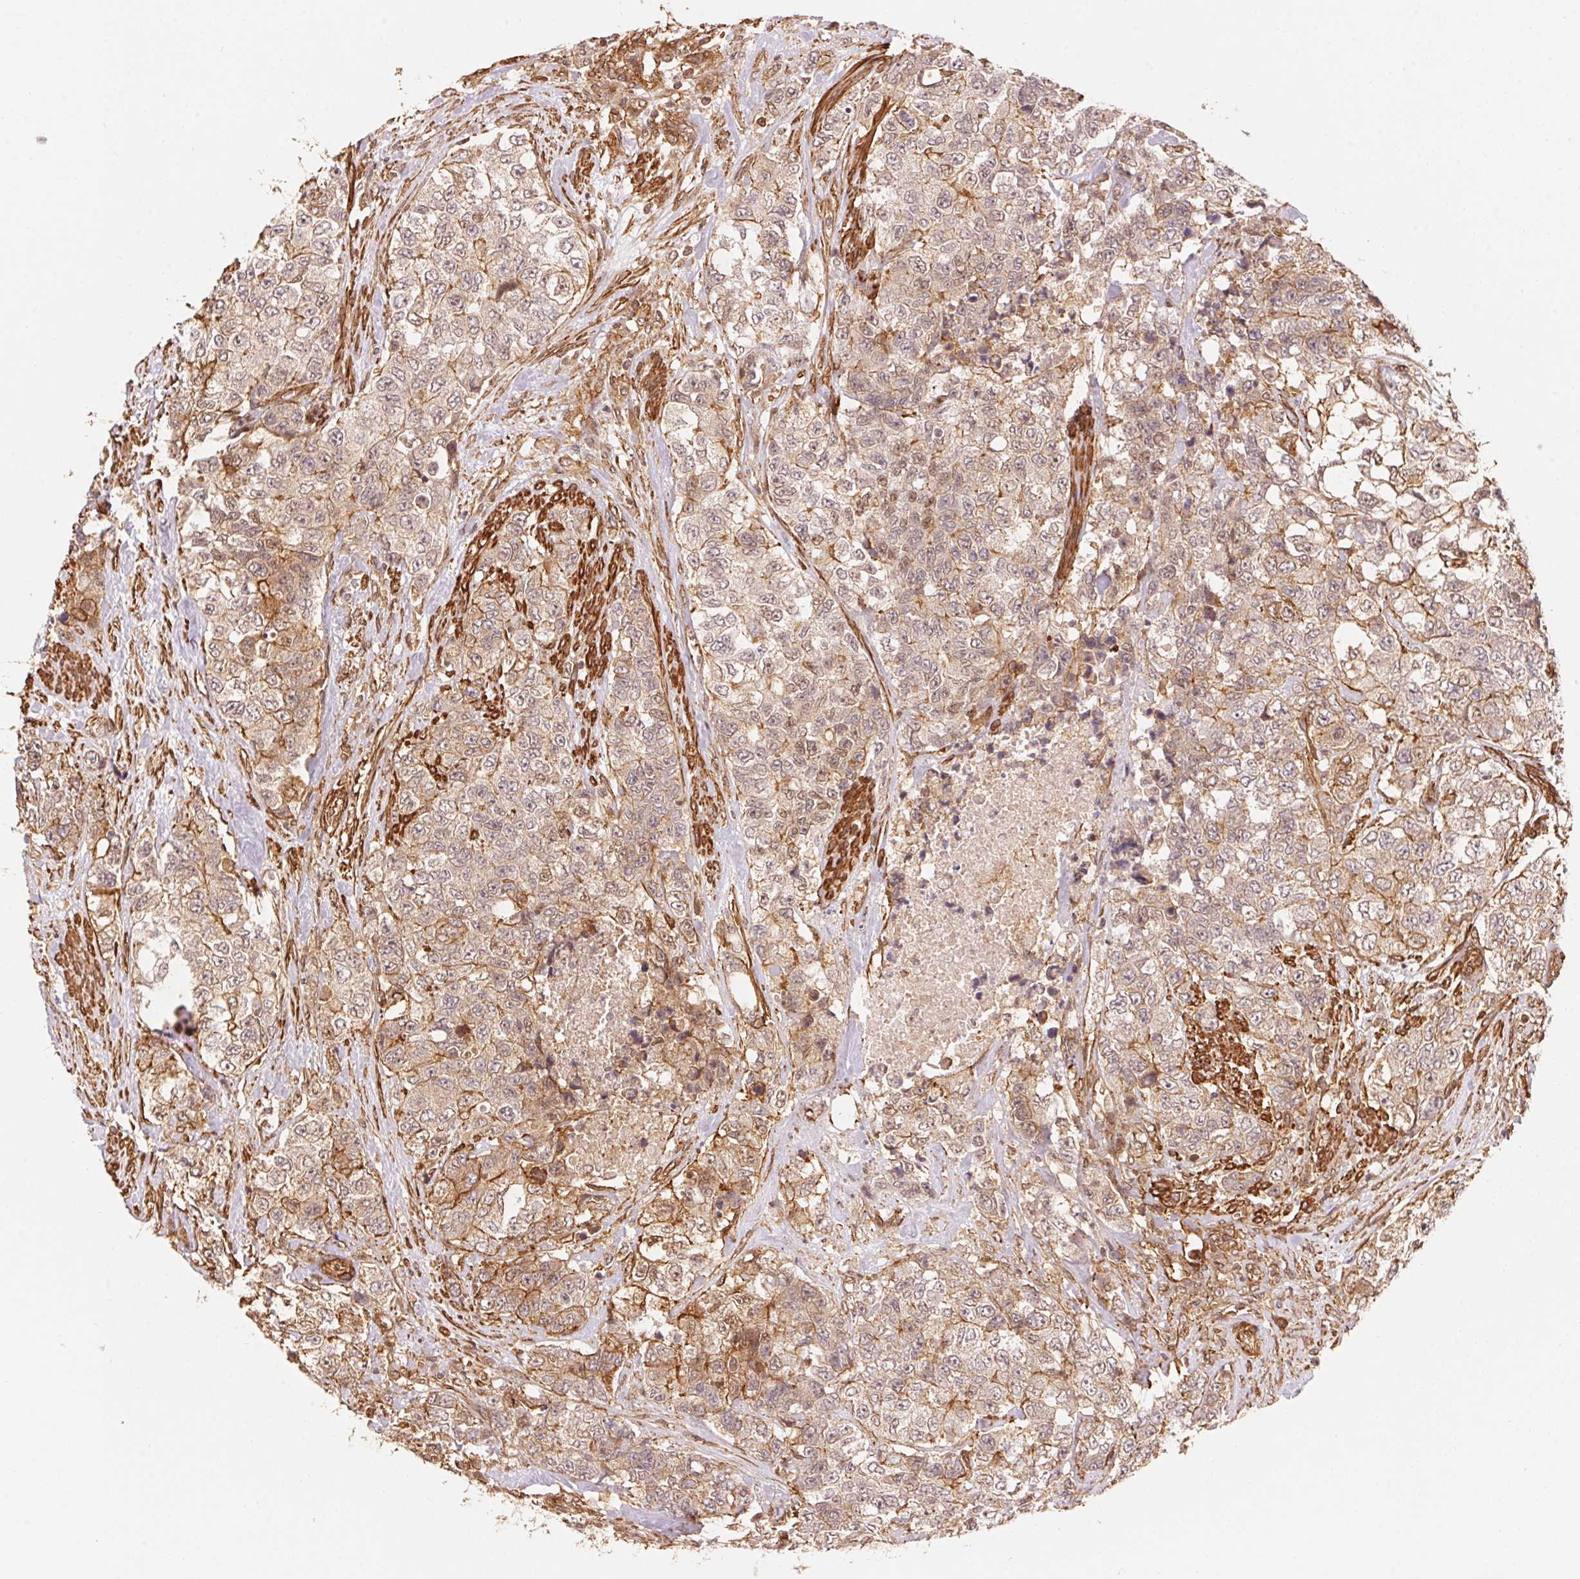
{"staining": {"intensity": "moderate", "quantity": "25%-75%", "location": "cytoplasmic/membranous"}, "tissue": "urothelial cancer", "cell_type": "Tumor cells", "image_type": "cancer", "snomed": [{"axis": "morphology", "description": "Urothelial carcinoma, High grade"}, {"axis": "topography", "description": "Urinary bladder"}], "caption": "High-grade urothelial carcinoma stained with DAB immunohistochemistry displays medium levels of moderate cytoplasmic/membranous expression in approximately 25%-75% of tumor cells.", "gene": "TNIP2", "patient": {"sex": "female", "age": 78}}